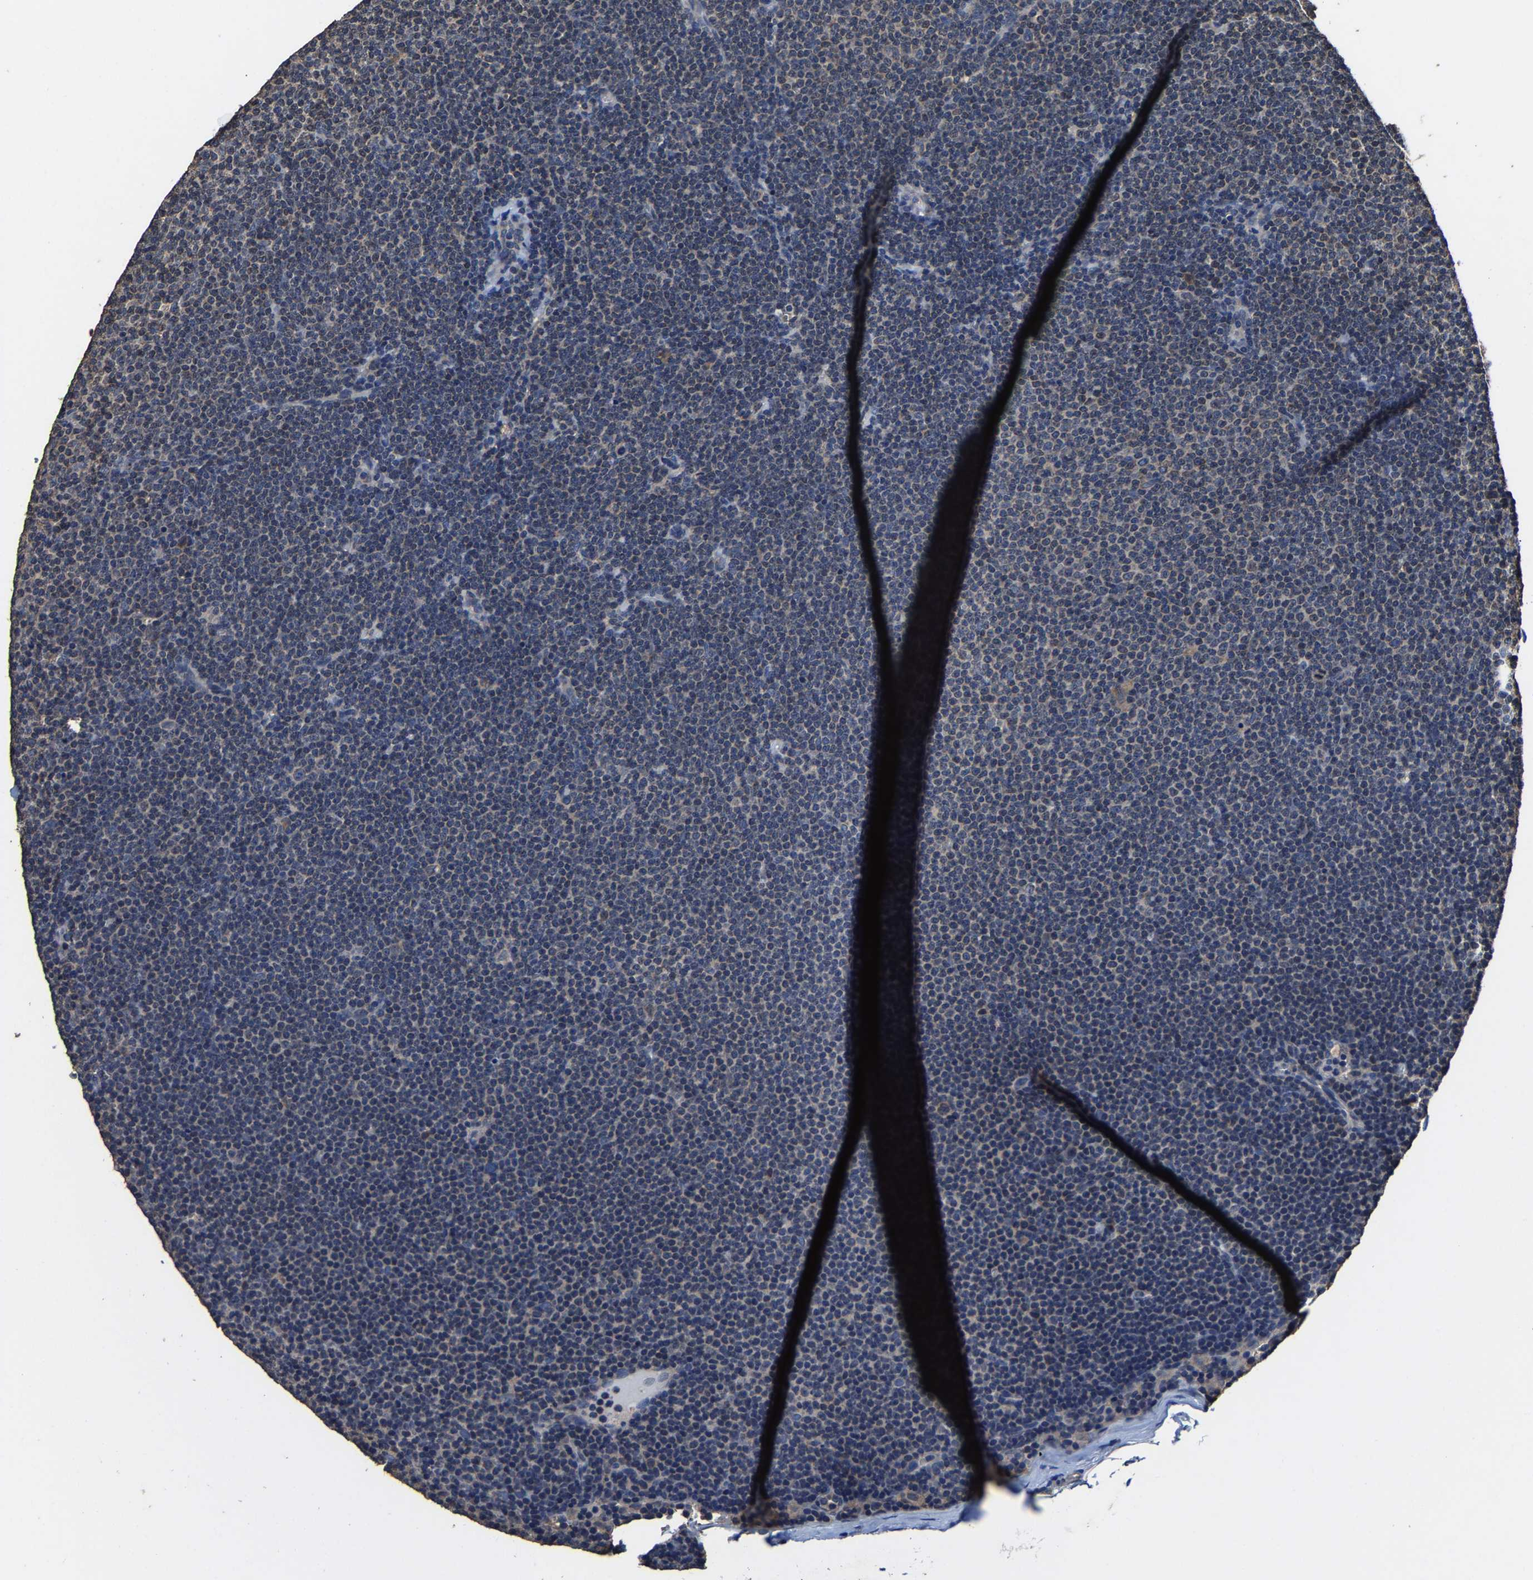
{"staining": {"intensity": "negative", "quantity": "none", "location": "none"}, "tissue": "lymphoma", "cell_type": "Tumor cells", "image_type": "cancer", "snomed": [{"axis": "morphology", "description": "Malignant lymphoma, non-Hodgkin's type, Low grade"}, {"axis": "topography", "description": "Lymph node"}], "caption": "Micrograph shows no significant protein expression in tumor cells of malignant lymphoma, non-Hodgkin's type (low-grade).", "gene": "EBAG9", "patient": {"sex": "female", "age": 53}}